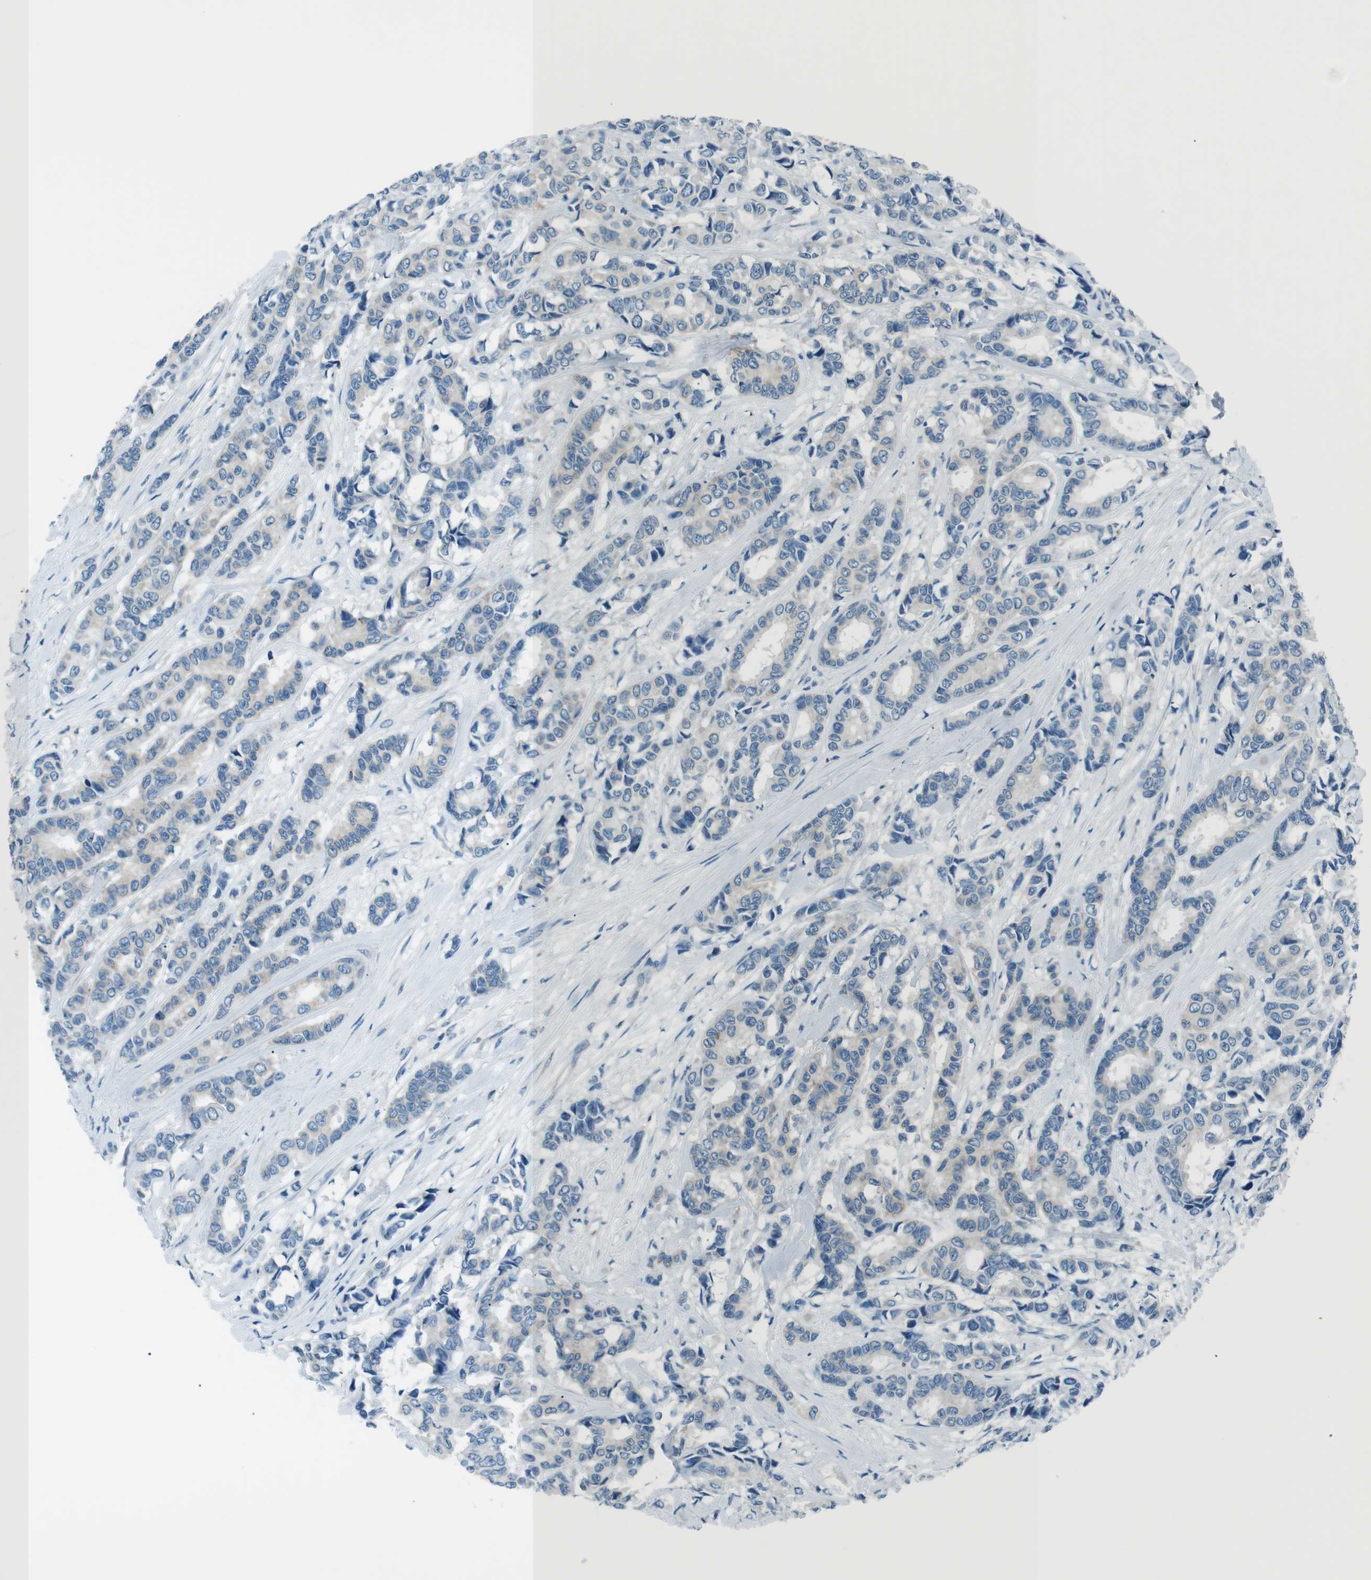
{"staining": {"intensity": "negative", "quantity": "none", "location": "none"}, "tissue": "breast cancer", "cell_type": "Tumor cells", "image_type": "cancer", "snomed": [{"axis": "morphology", "description": "Duct carcinoma"}, {"axis": "topography", "description": "Breast"}], "caption": "Tumor cells show no significant protein expression in breast cancer.", "gene": "ST6GAL1", "patient": {"sex": "female", "age": 87}}